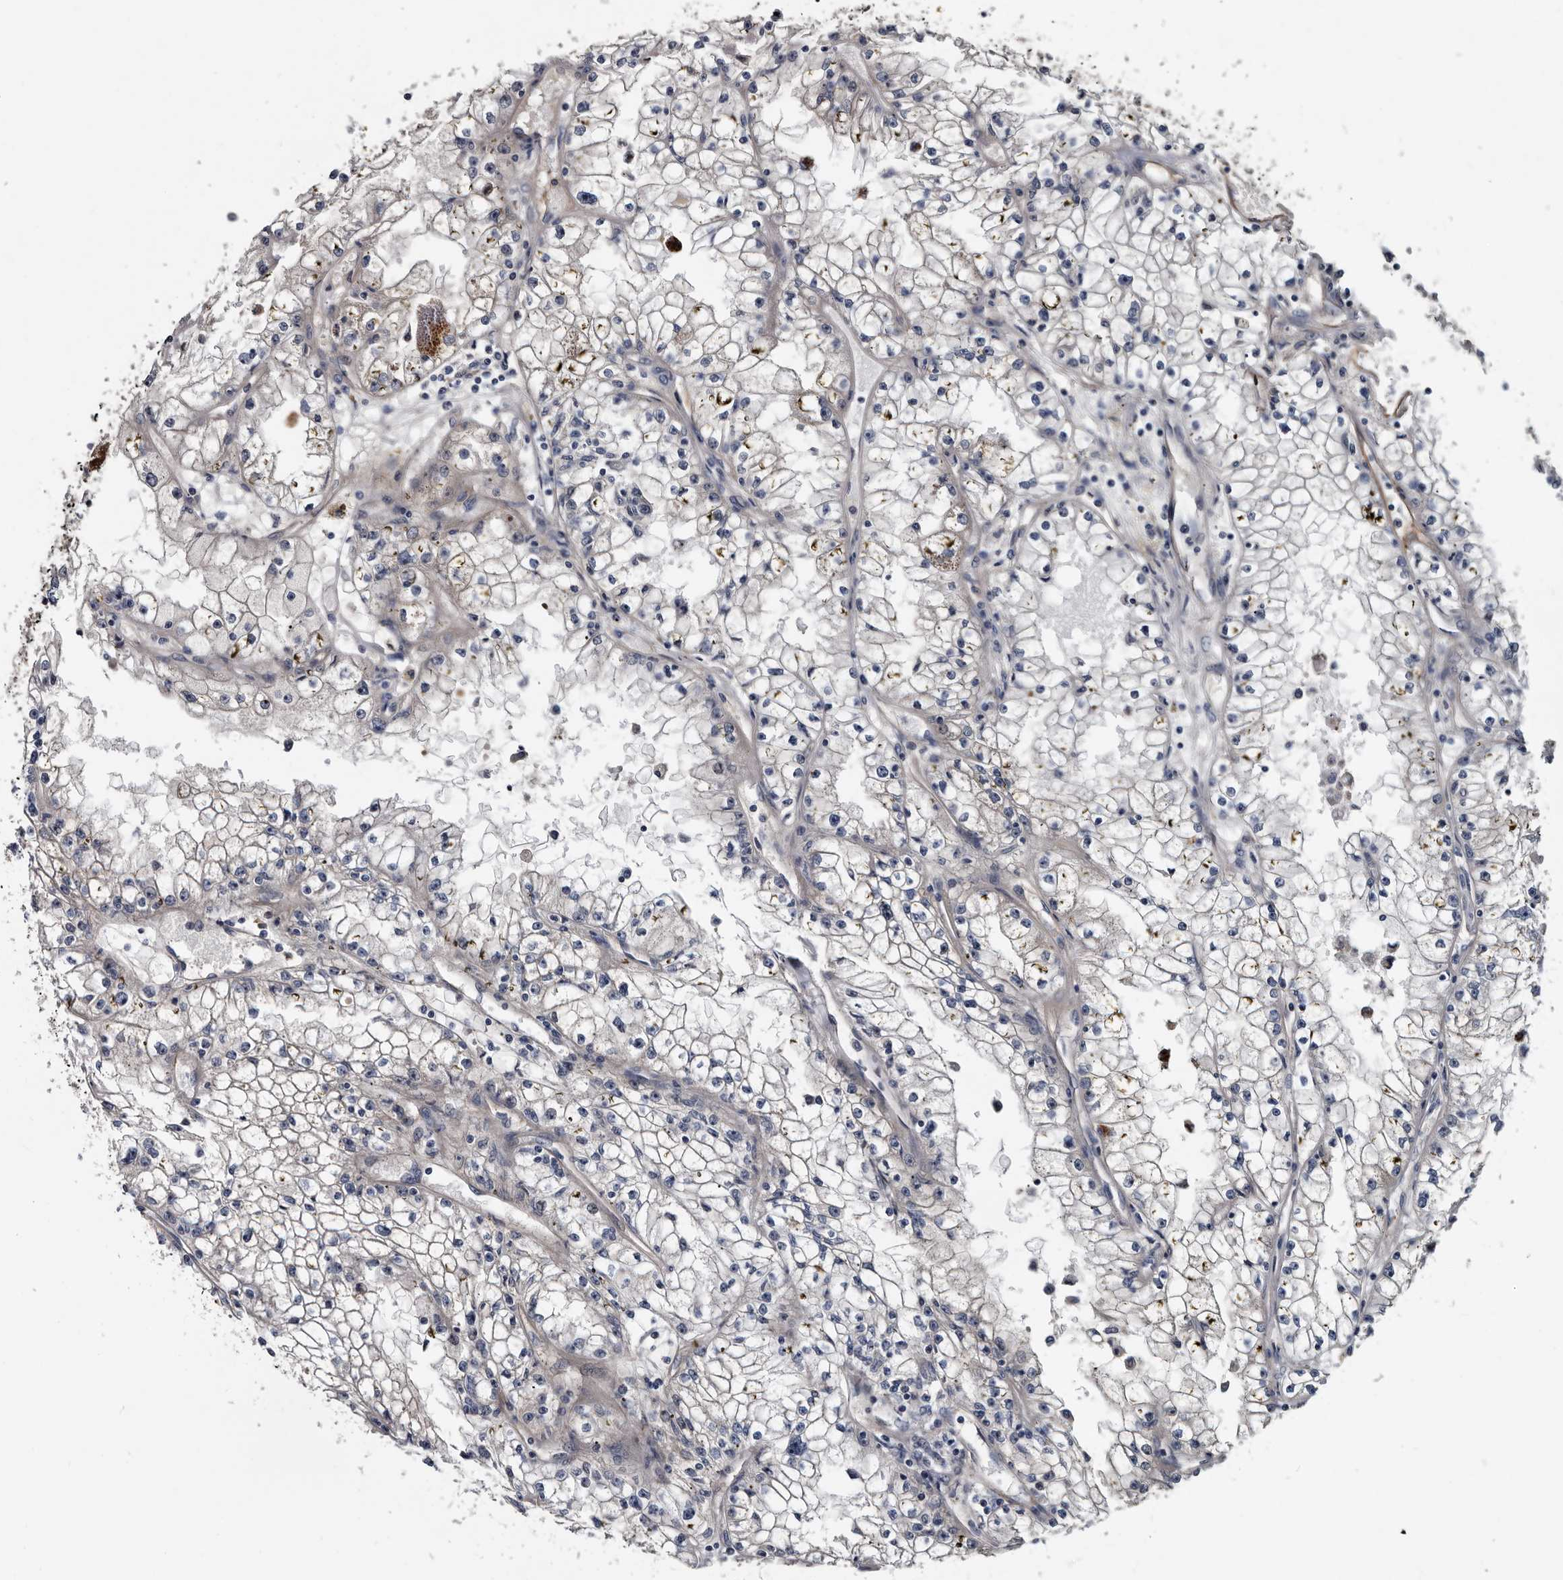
{"staining": {"intensity": "negative", "quantity": "none", "location": "none"}, "tissue": "renal cancer", "cell_type": "Tumor cells", "image_type": "cancer", "snomed": [{"axis": "morphology", "description": "Adenocarcinoma, NOS"}, {"axis": "topography", "description": "Kidney"}], "caption": "High magnification brightfield microscopy of renal cancer (adenocarcinoma) stained with DAB (3,3'-diaminobenzidine) (brown) and counterstained with hematoxylin (blue): tumor cells show no significant expression.", "gene": "TSPAN17", "patient": {"sex": "male", "age": 56}}